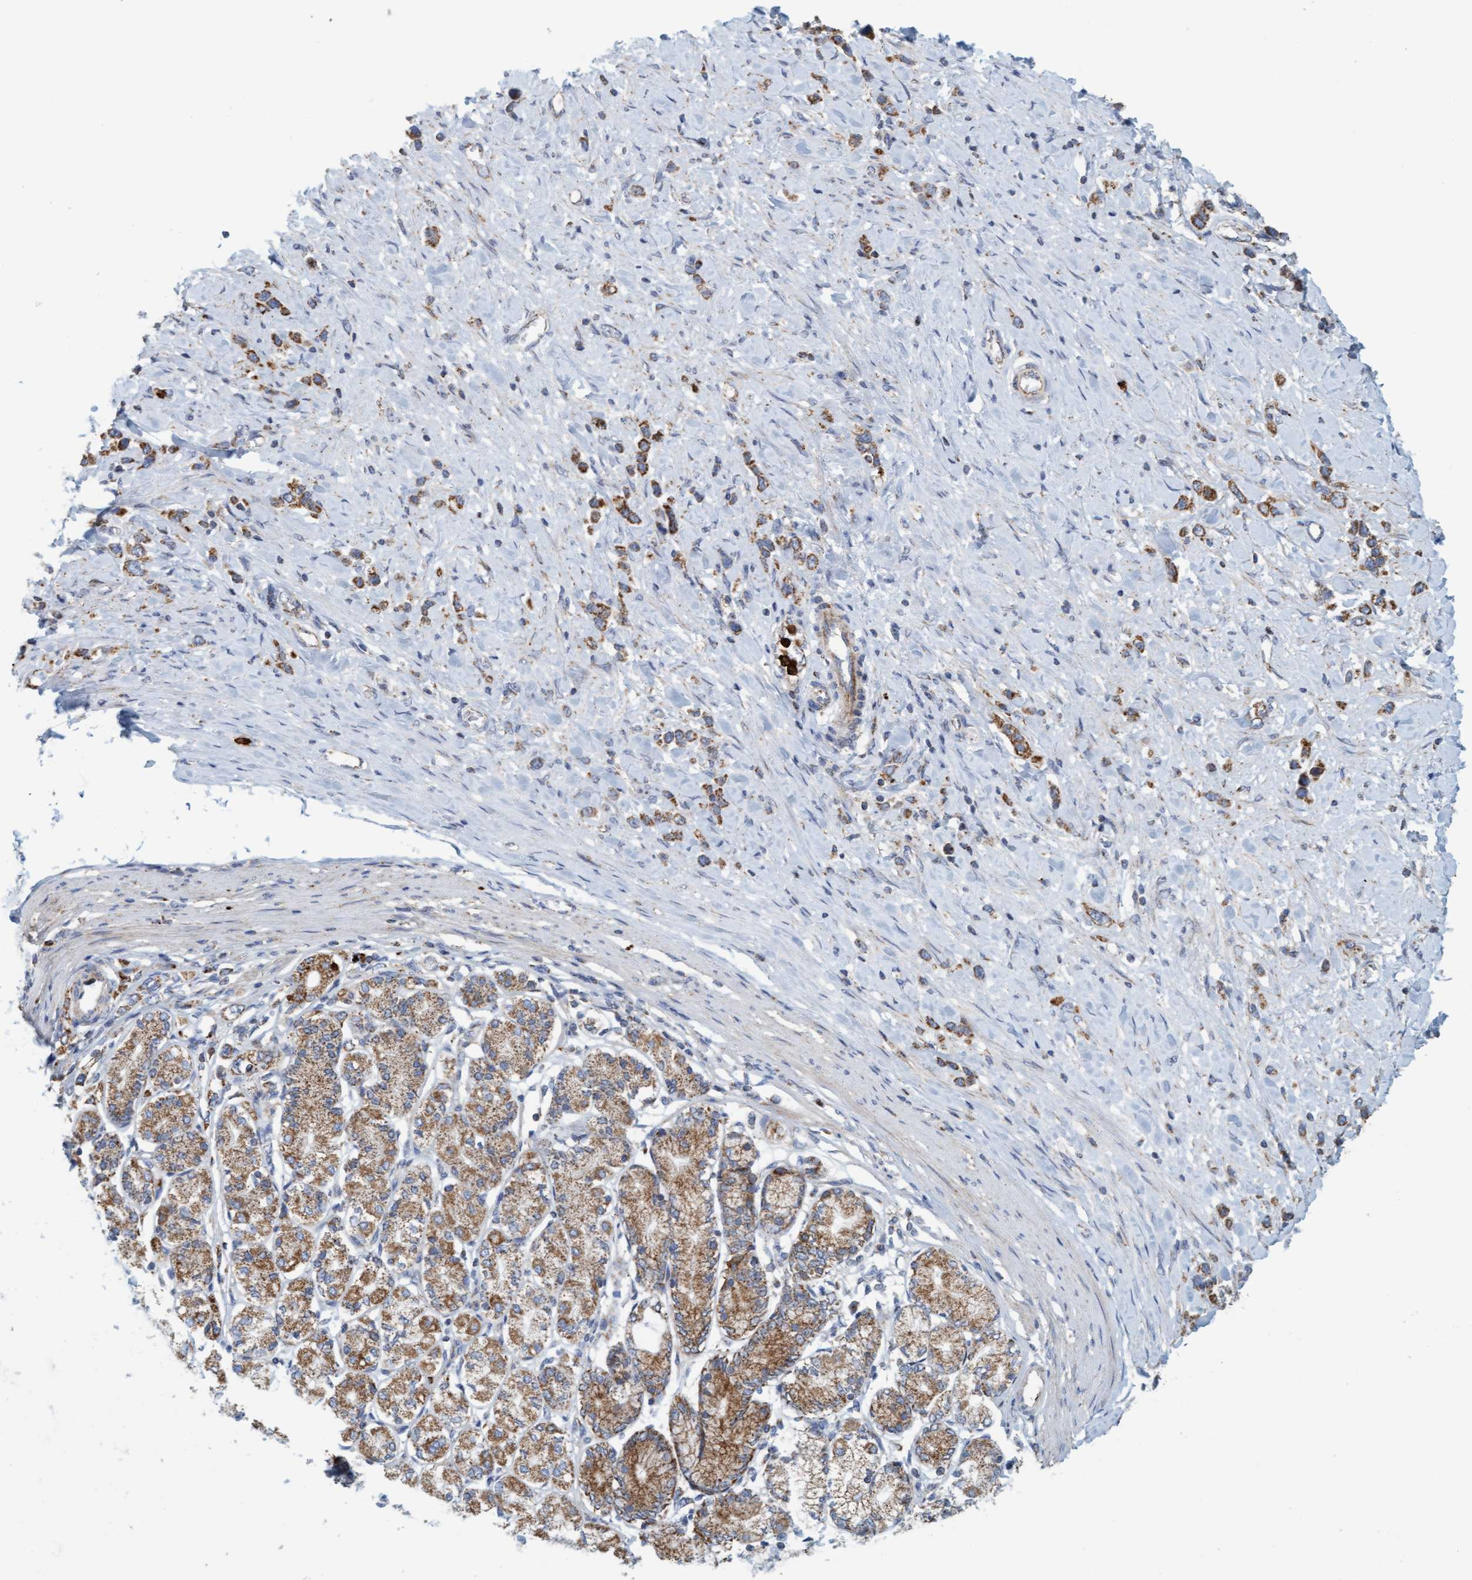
{"staining": {"intensity": "moderate", "quantity": ">75%", "location": "cytoplasmic/membranous"}, "tissue": "stomach cancer", "cell_type": "Tumor cells", "image_type": "cancer", "snomed": [{"axis": "morphology", "description": "Adenocarcinoma, NOS"}, {"axis": "topography", "description": "Stomach"}], "caption": "High-power microscopy captured an immunohistochemistry (IHC) image of adenocarcinoma (stomach), revealing moderate cytoplasmic/membranous expression in approximately >75% of tumor cells.", "gene": "B9D1", "patient": {"sex": "female", "age": 65}}